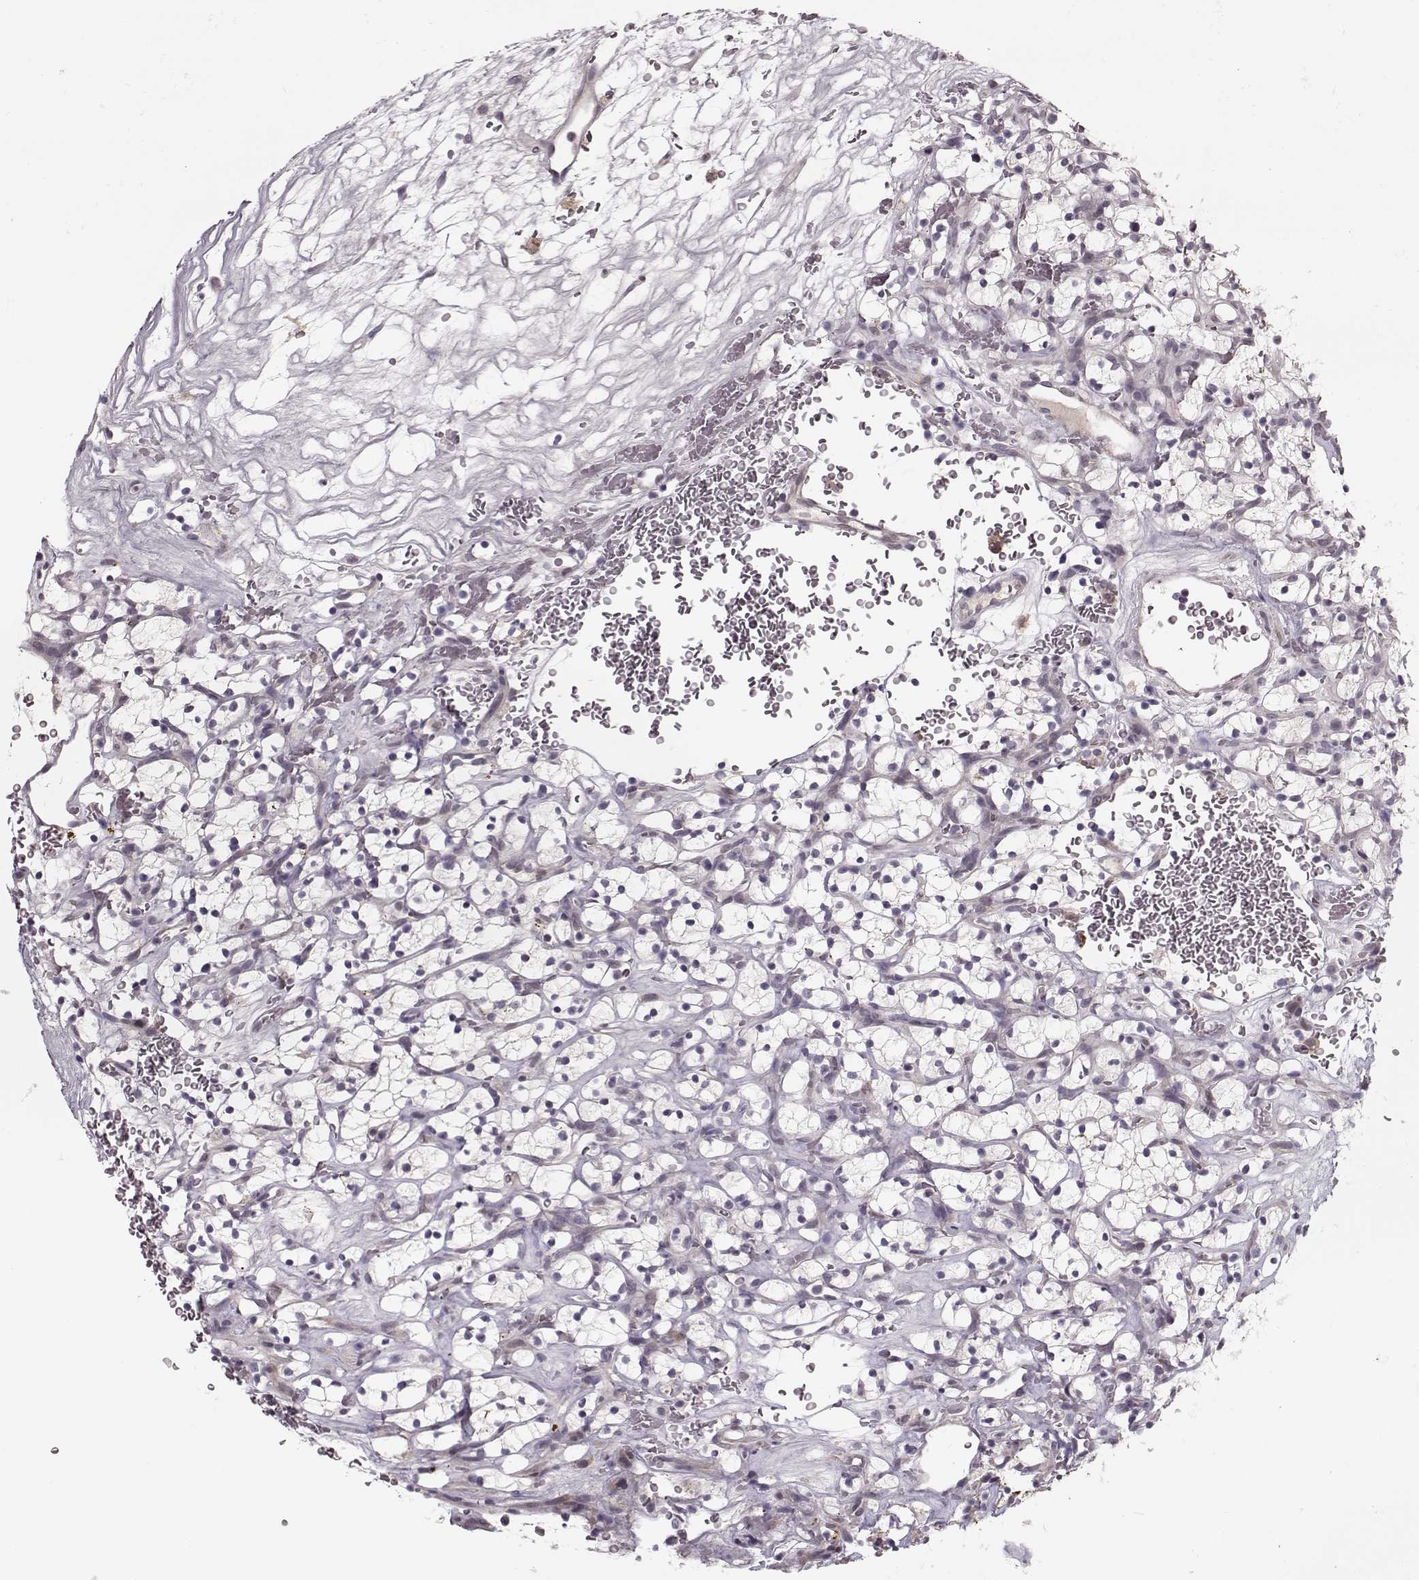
{"staining": {"intensity": "negative", "quantity": "none", "location": "none"}, "tissue": "renal cancer", "cell_type": "Tumor cells", "image_type": "cancer", "snomed": [{"axis": "morphology", "description": "Adenocarcinoma, NOS"}, {"axis": "topography", "description": "Kidney"}], "caption": "The histopathology image exhibits no significant expression in tumor cells of renal cancer.", "gene": "DNAI3", "patient": {"sex": "female", "age": 64}}